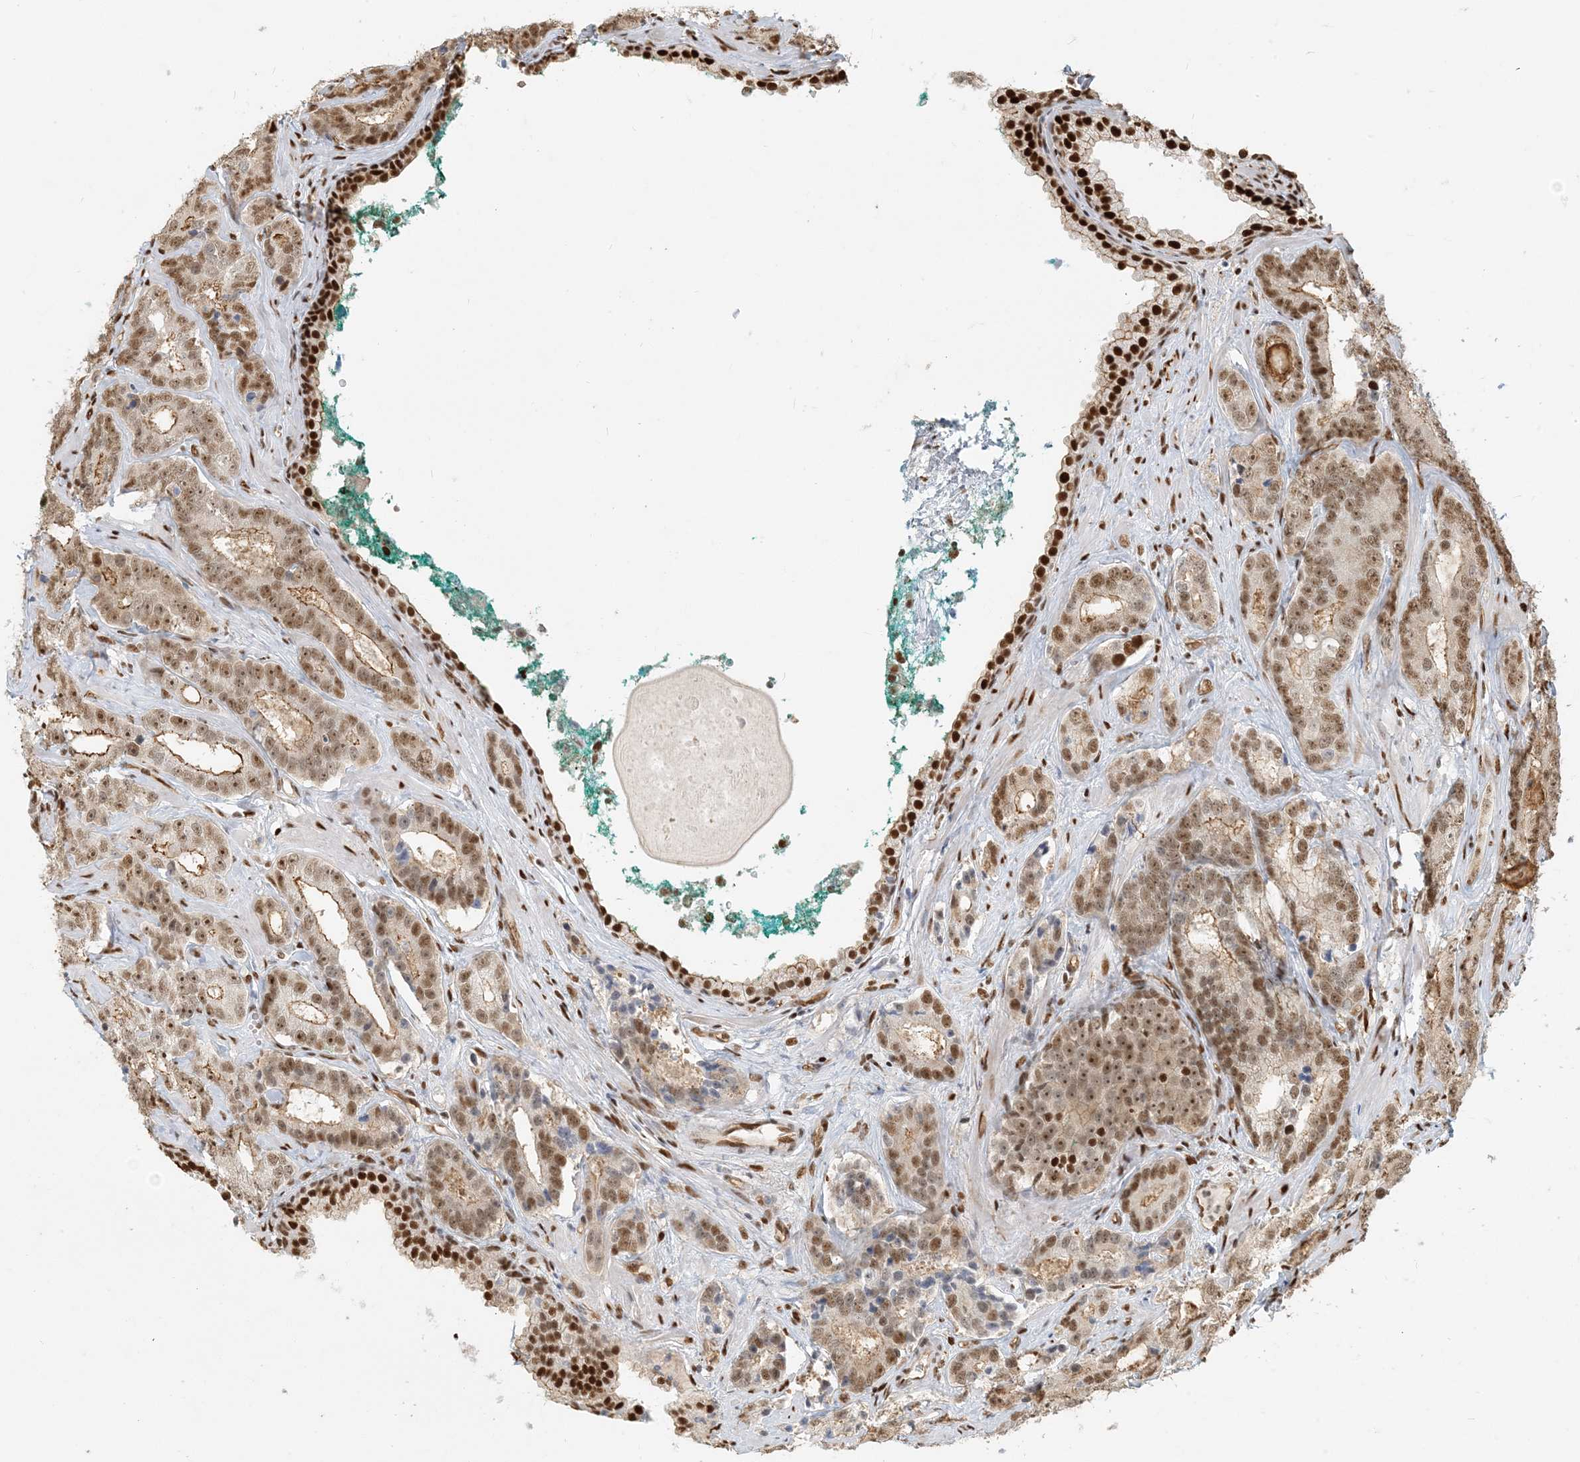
{"staining": {"intensity": "moderate", "quantity": ">75%", "location": "cytoplasmic/membranous,nuclear"}, "tissue": "prostate cancer", "cell_type": "Tumor cells", "image_type": "cancer", "snomed": [{"axis": "morphology", "description": "Adenocarcinoma, High grade"}, {"axis": "topography", "description": "Prostate"}], "caption": "This image exhibits immunohistochemistry staining of prostate cancer (high-grade adenocarcinoma), with medium moderate cytoplasmic/membranous and nuclear expression in approximately >75% of tumor cells.", "gene": "CKS2", "patient": {"sex": "male", "age": 62}}